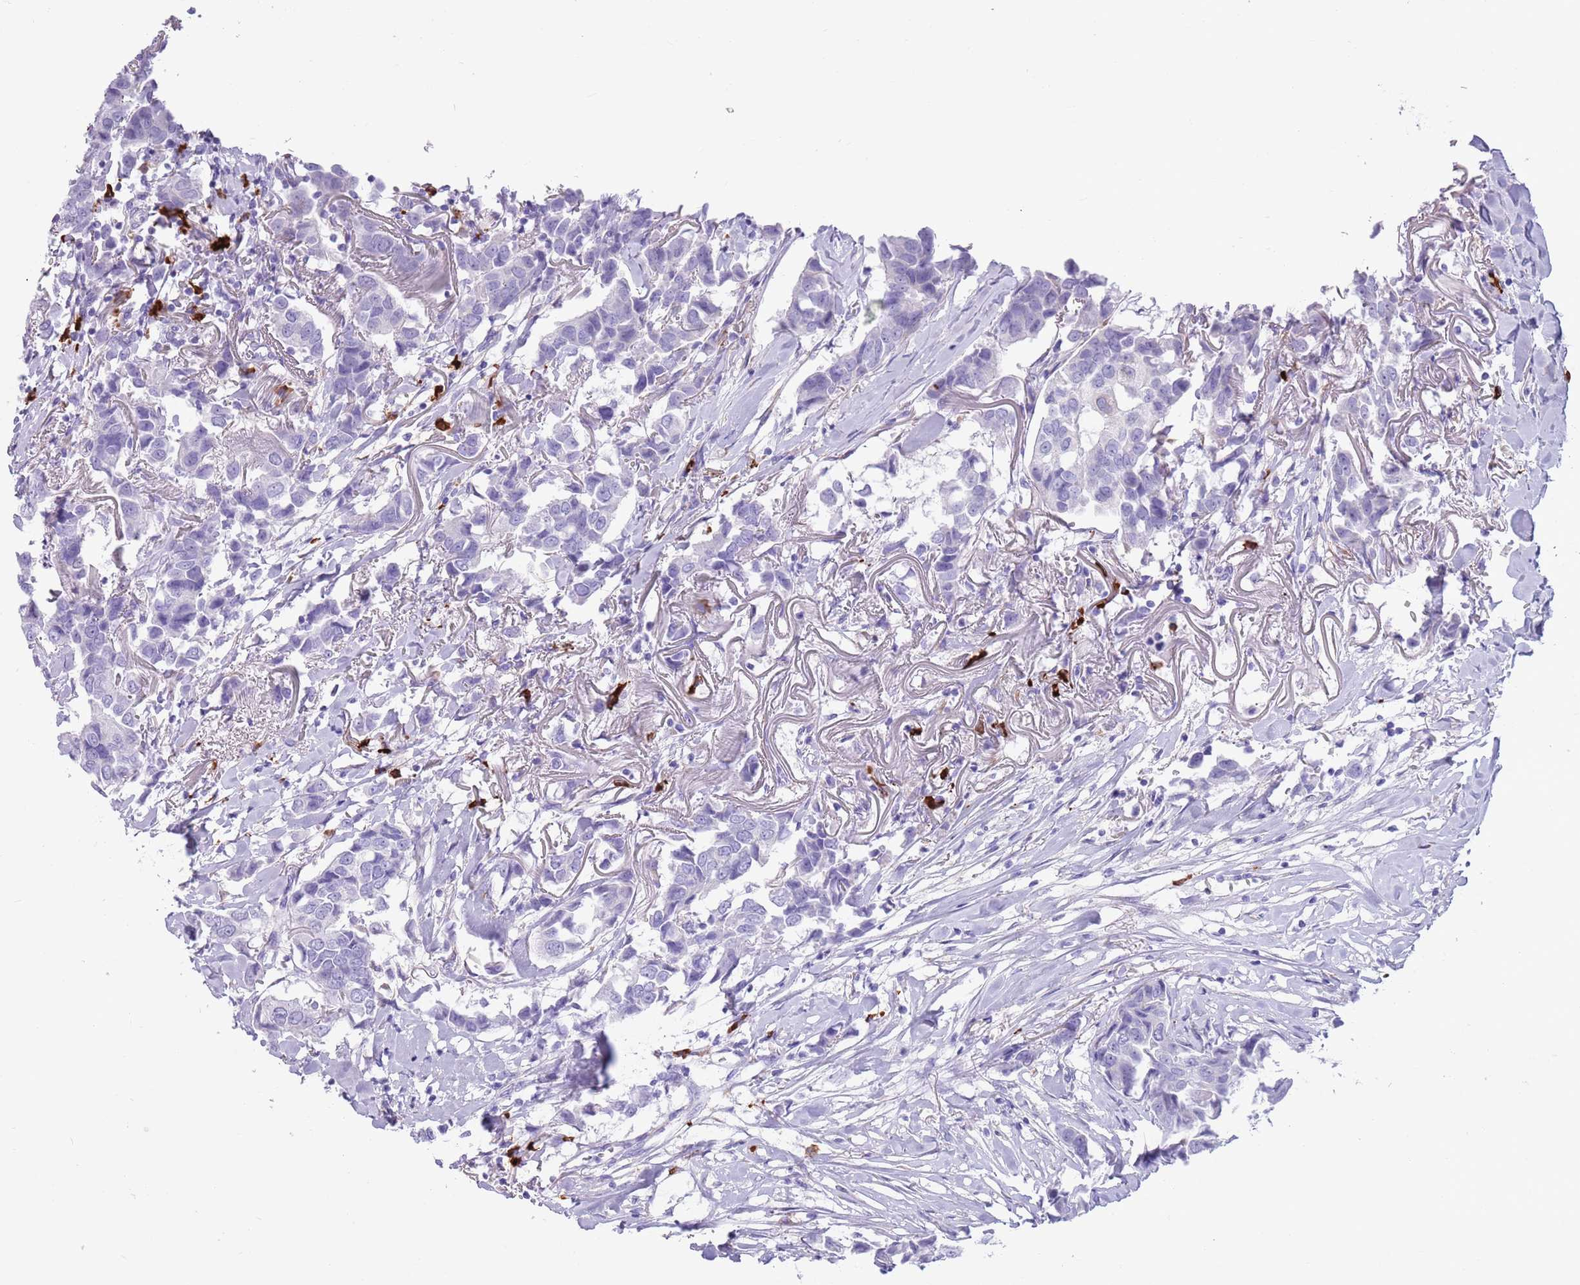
{"staining": {"intensity": "negative", "quantity": "none", "location": "none"}, "tissue": "breast cancer", "cell_type": "Tumor cells", "image_type": "cancer", "snomed": [{"axis": "morphology", "description": "Duct carcinoma"}, {"axis": "topography", "description": "Breast"}], "caption": "Immunohistochemical staining of infiltrating ductal carcinoma (breast) displays no significant staining in tumor cells. (Stains: DAB IHC with hematoxylin counter stain, Microscopy: brightfield microscopy at high magnification).", "gene": "LY6G5B", "patient": {"sex": "female", "age": 80}}